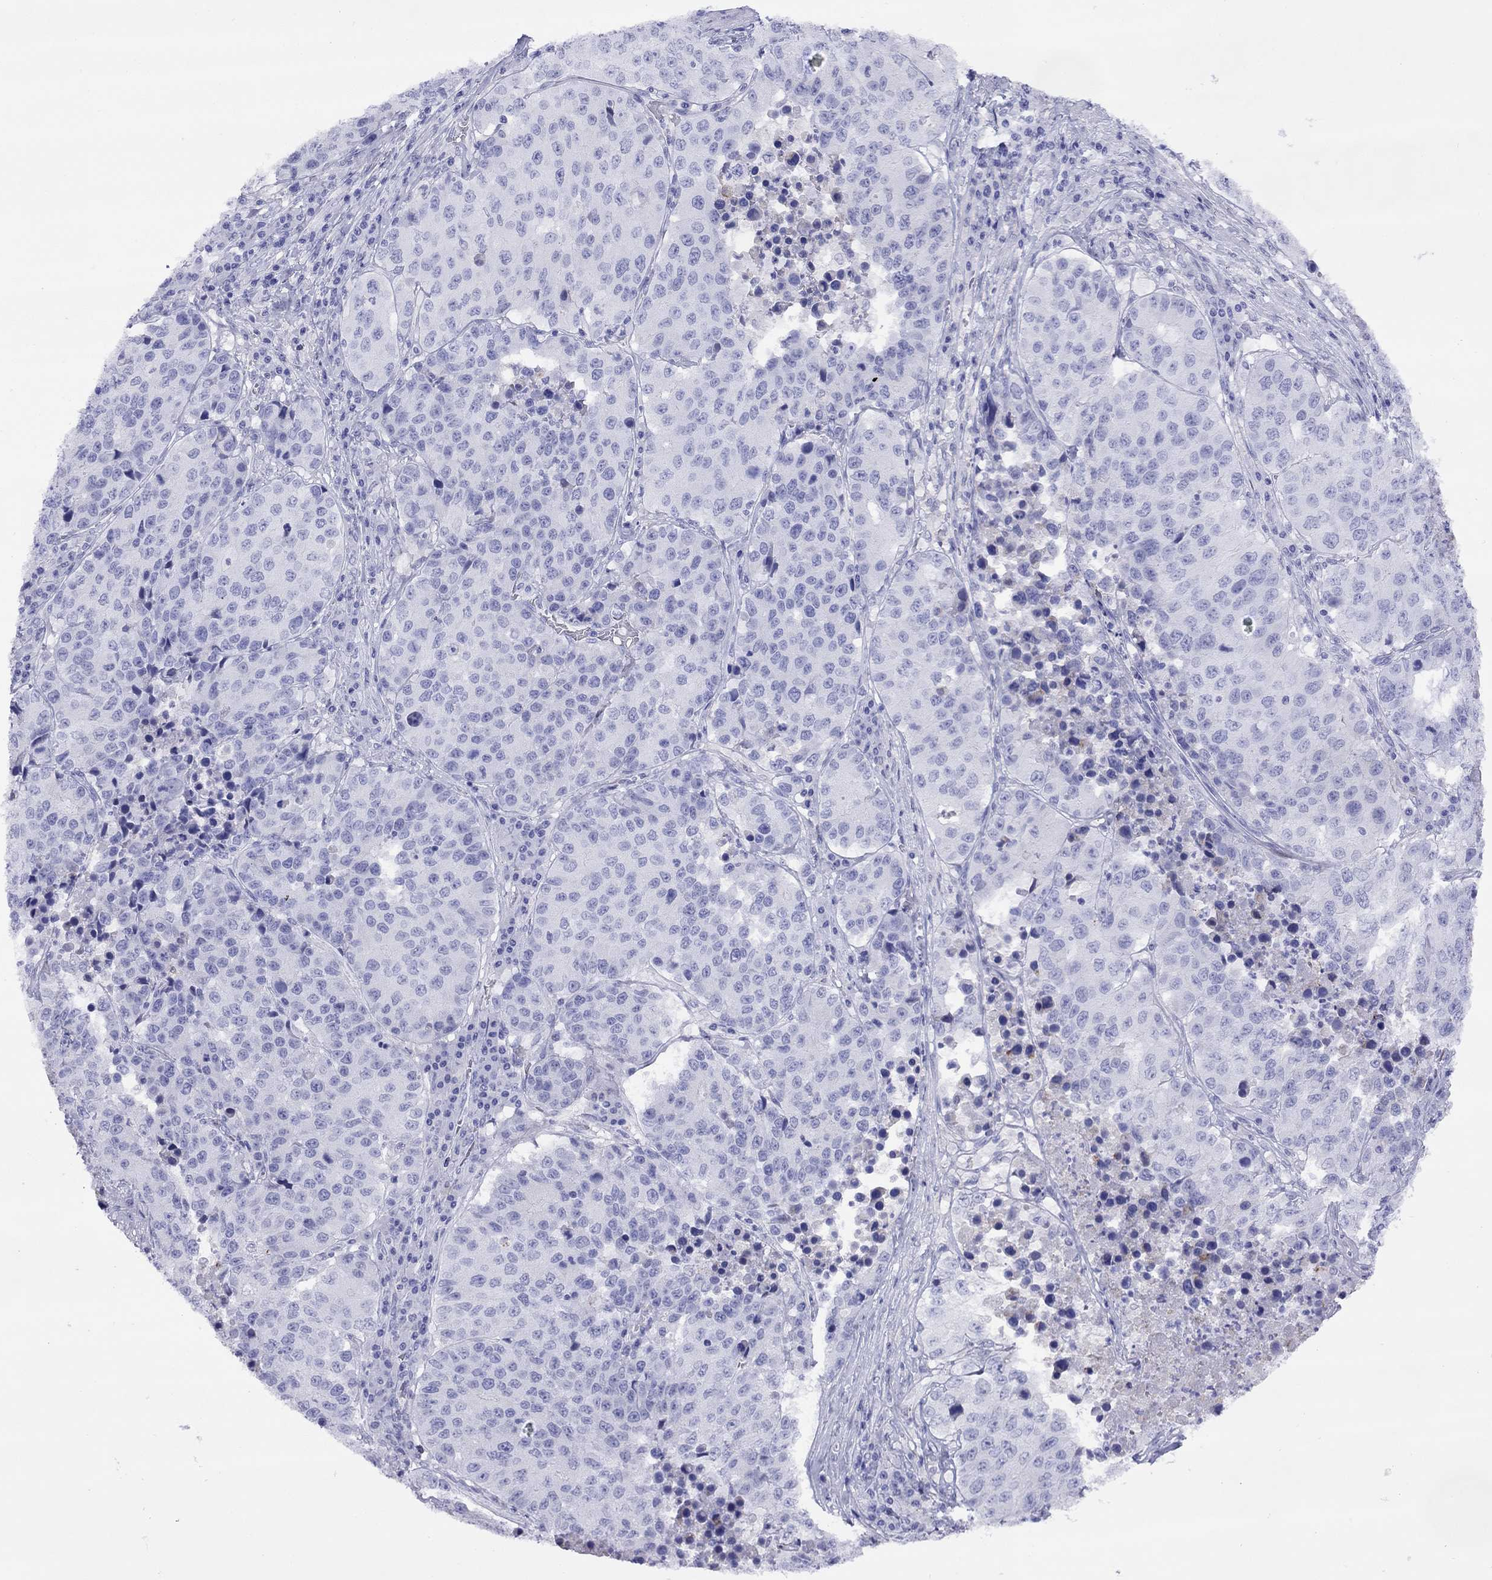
{"staining": {"intensity": "negative", "quantity": "none", "location": "none"}, "tissue": "stomach cancer", "cell_type": "Tumor cells", "image_type": "cancer", "snomed": [{"axis": "morphology", "description": "Adenocarcinoma, NOS"}, {"axis": "topography", "description": "Stomach"}], "caption": "DAB (3,3'-diaminobenzidine) immunohistochemical staining of human stomach cancer shows no significant staining in tumor cells.", "gene": "SLC30A8", "patient": {"sex": "male", "age": 71}}